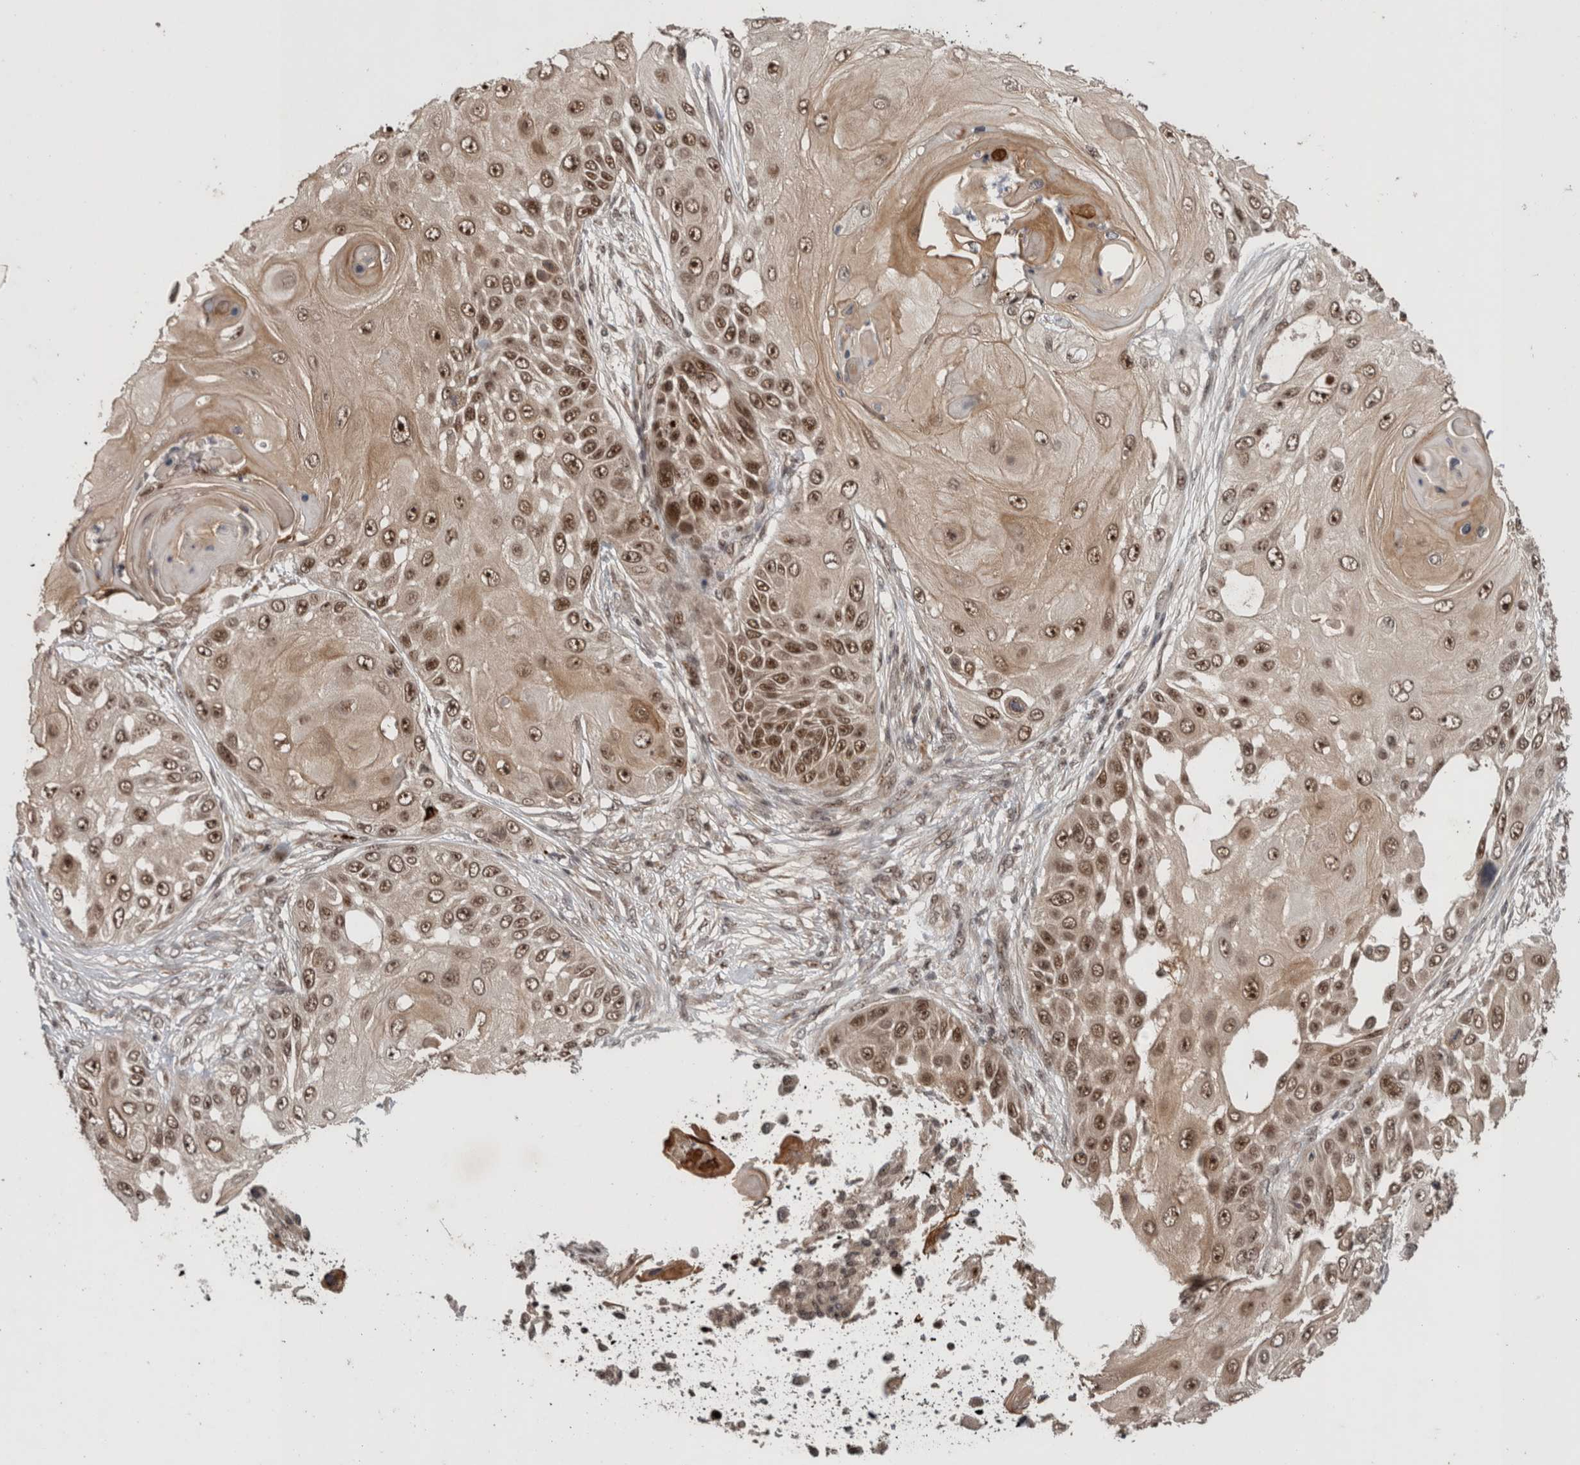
{"staining": {"intensity": "strong", "quantity": ">75%", "location": "cytoplasmic/membranous,nuclear"}, "tissue": "skin cancer", "cell_type": "Tumor cells", "image_type": "cancer", "snomed": [{"axis": "morphology", "description": "Squamous cell carcinoma, NOS"}, {"axis": "topography", "description": "Skin"}], "caption": "About >75% of tumor cells in human squamous cell carcinoma (skin) reveal strong cytoplasmic/membranous and nuclear protein expression as visualized by brown immunohistochemical staining.", "gene": "MPHOSPH6", "patient": {"sex": "female", "age": 44}}